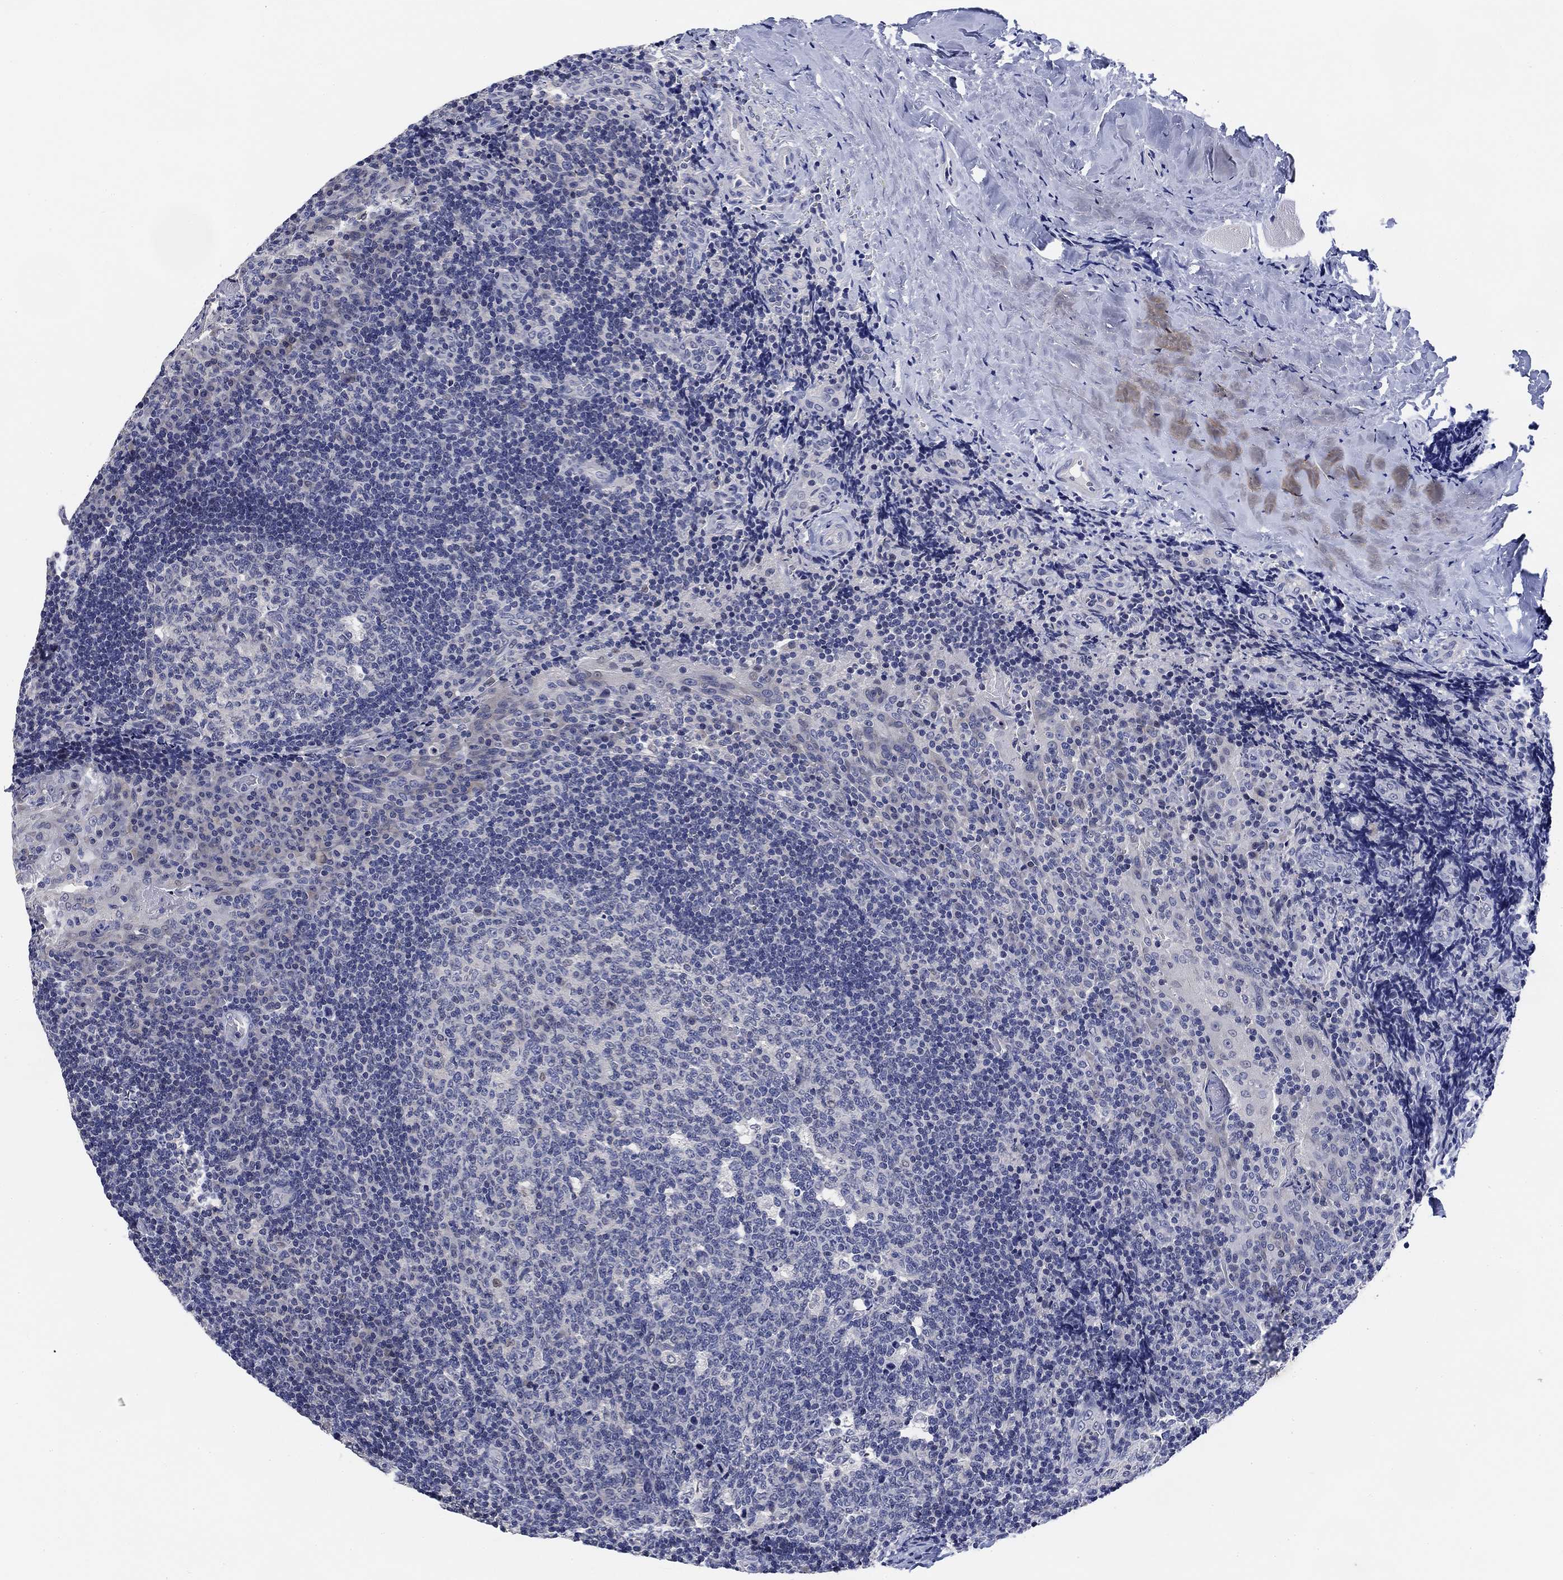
{"staining": {"intensity": "negative", "quantity": "none", "location": "none"}, "tissue": "tonsil", "cell_type": "Germinal center cells", "image_type": "normal", "snomed": [{"axis": "morphology", "description": "Normal tissue, NOS"}, {"axis": "topography", "description": "Tonsil"}], "caption": "This is a image of immunohistochemistry staining of benign tonsil, which shows no expression in germinal center cells.", "gene": "DAZL", "patient": {"sex": "male", "age": 17}}